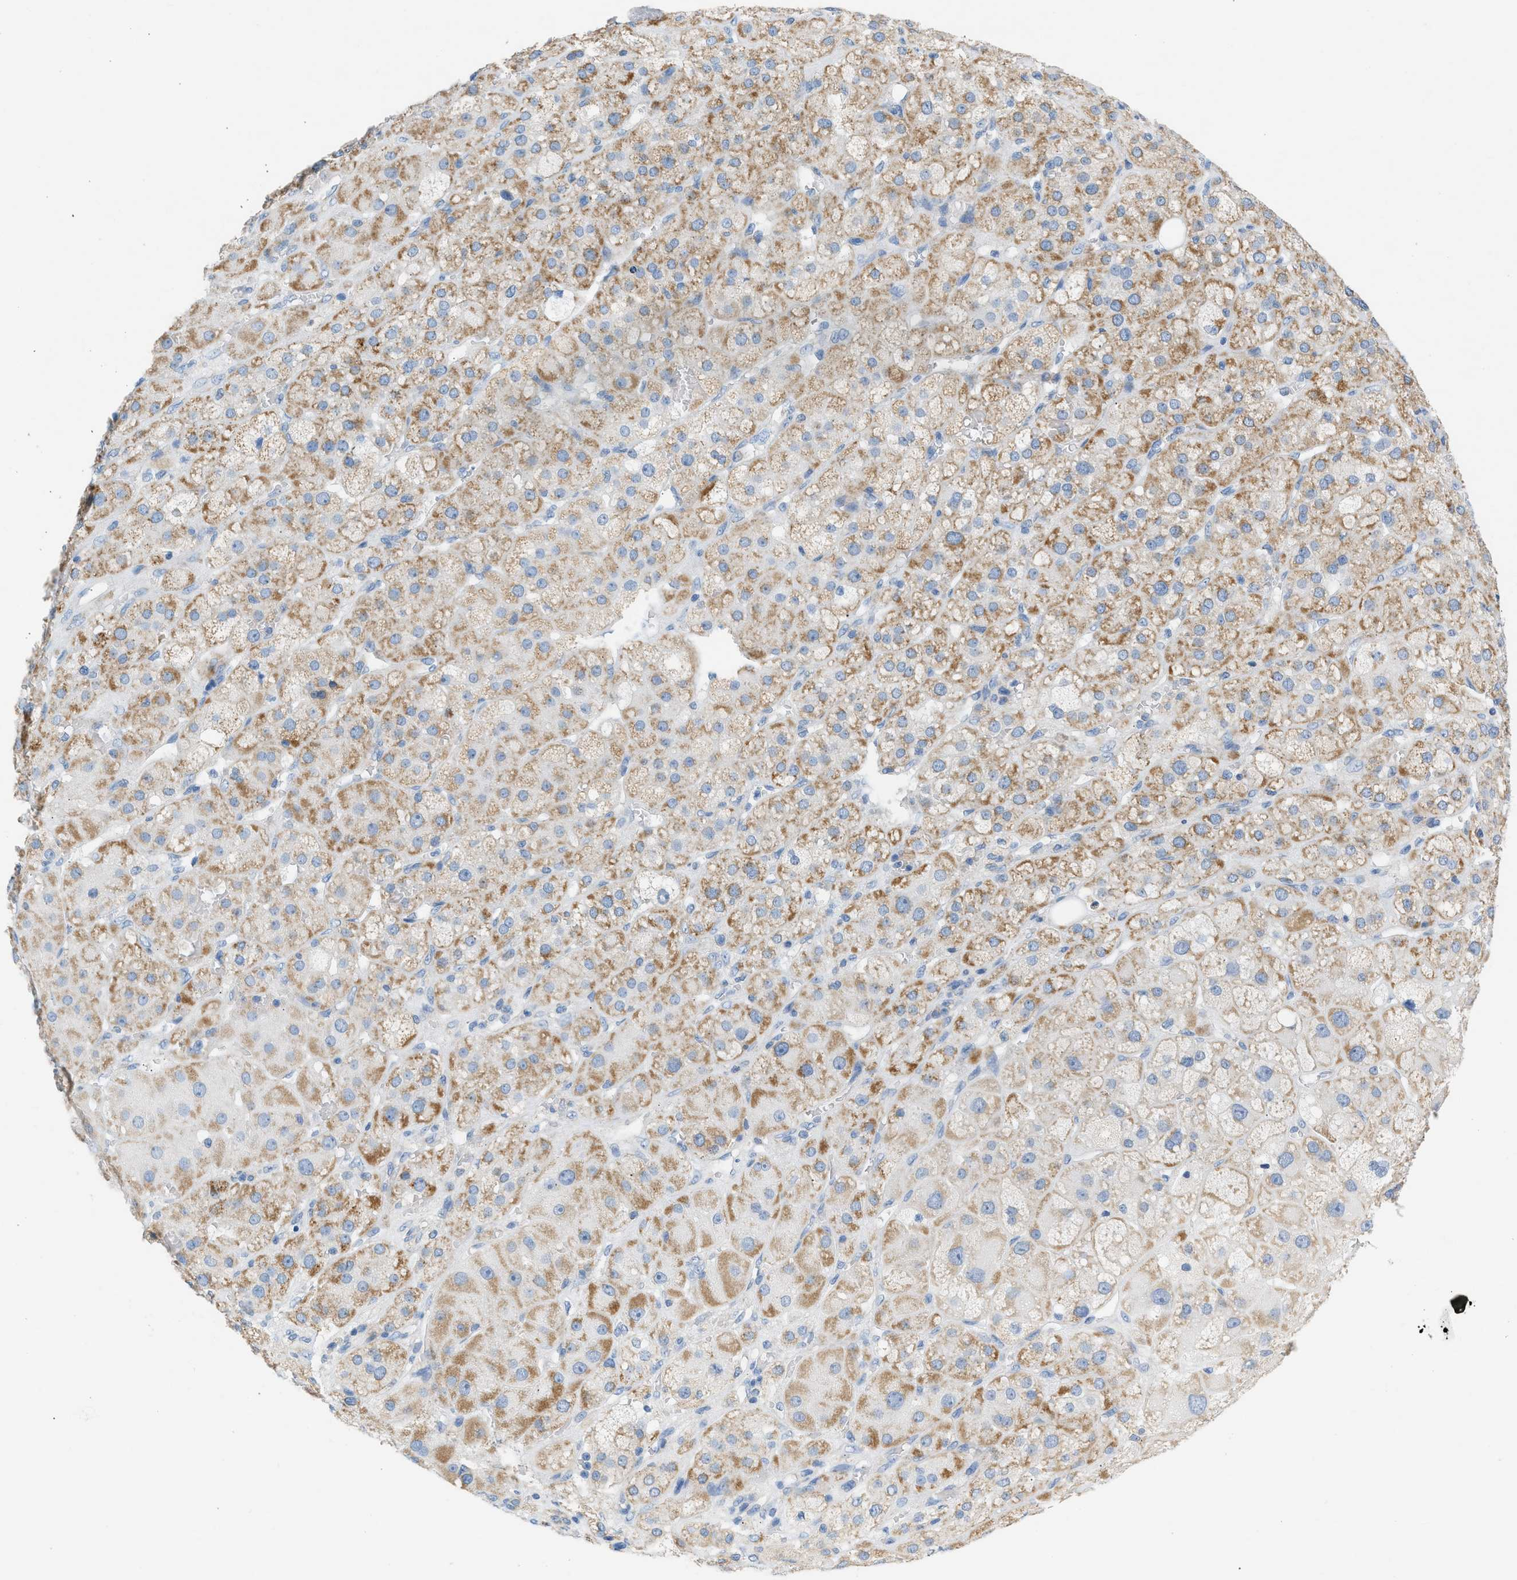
{"staining": {"intensity": "moderate", "quantity": ">75%", "location": "cytoplasmic/membranous"}, "tissue": "adrenal gland", "cell_type": "Glandular cells", "image_type": "normal", "snomed": [{"axis": "morphology", "description": "Normal tissue, NOS"}, {"axis": "topography", "description": "Adrenal gland"}], "caption": "Protein staining shows moderate cytoplasmic/membranous positivity in approximately >75% of glandular cells in unremarkable adrenal gland.", "gene": "NDUFS8", "patient": {"sex": "female", "age": 47}}